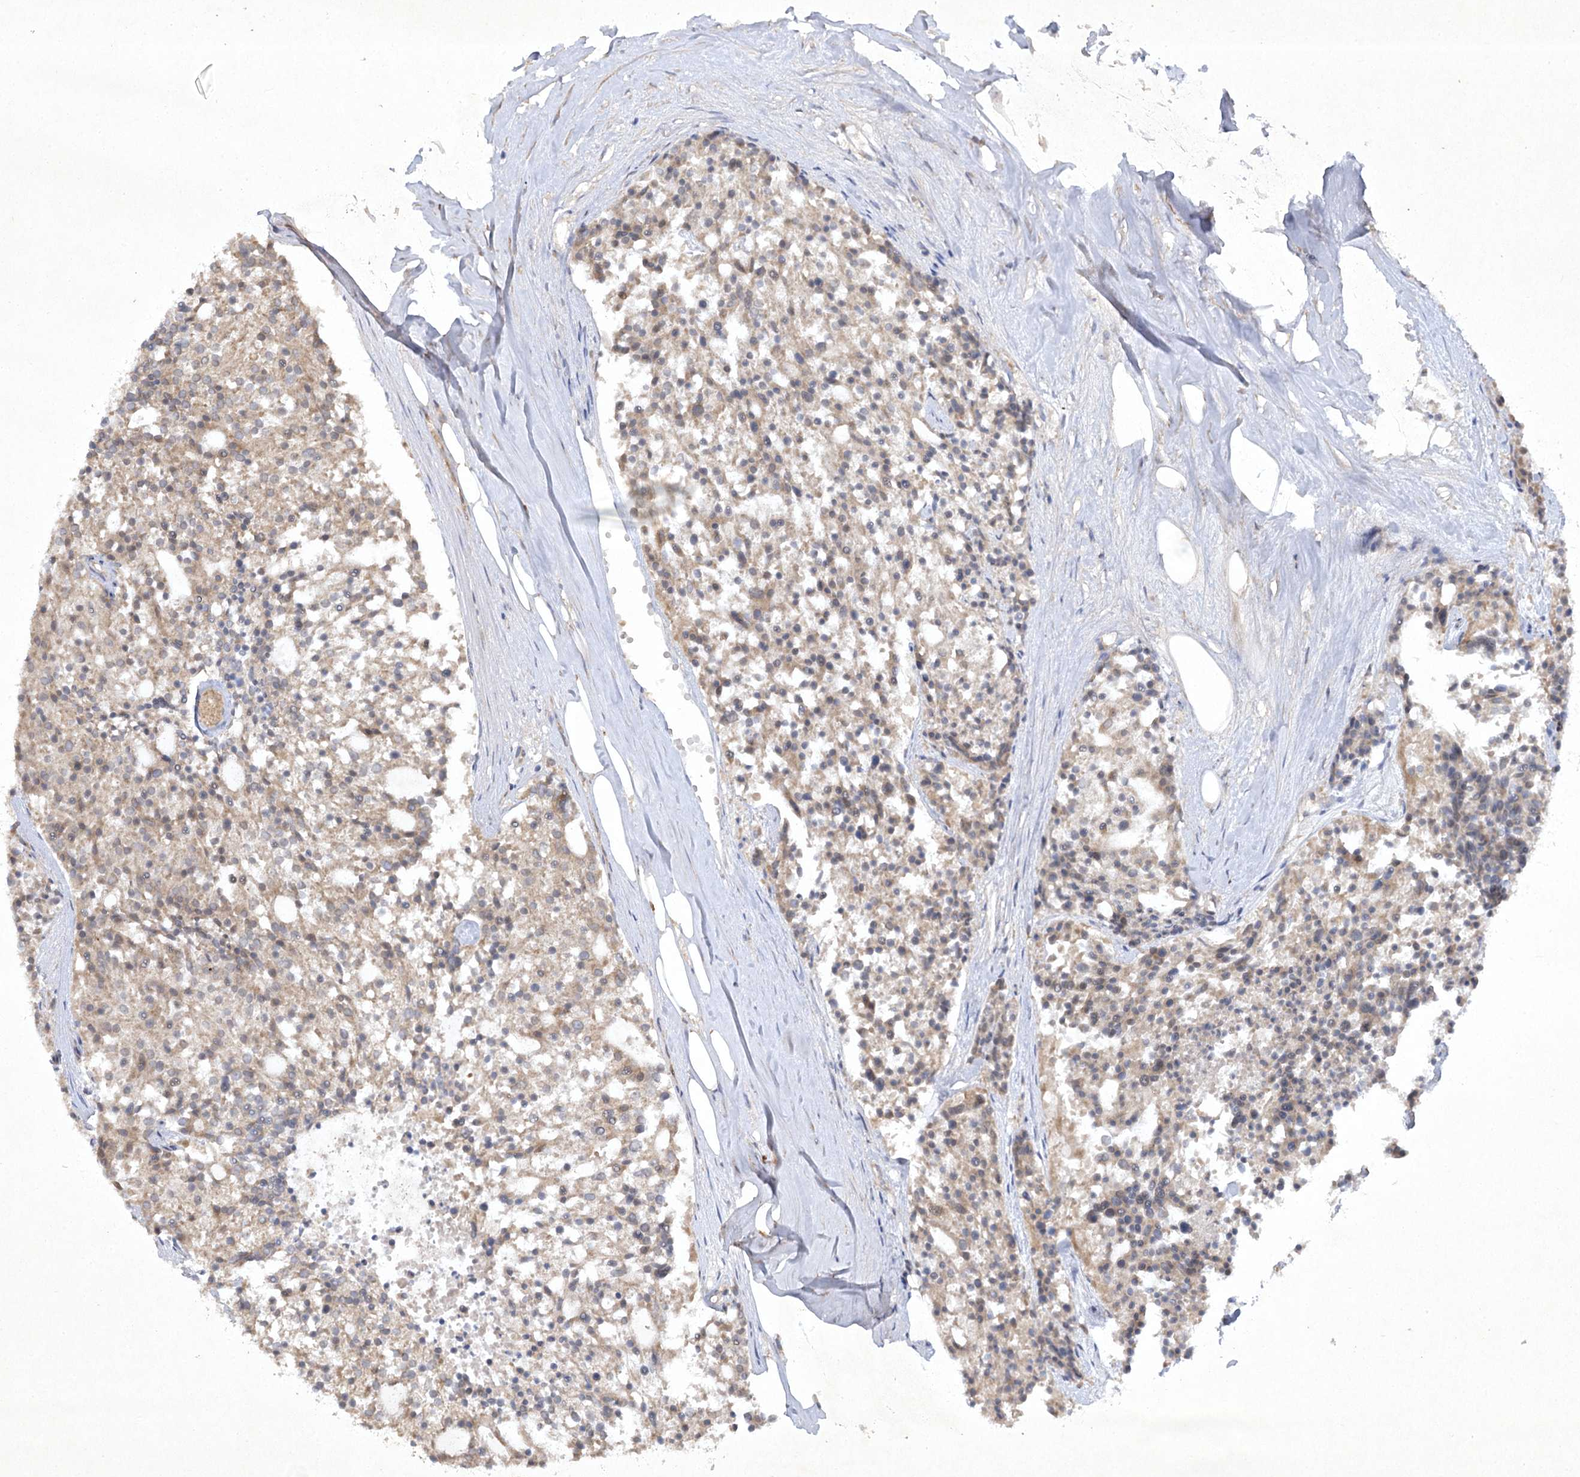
{"staining": {"intensity": "weak", "quantity": ">75%", "location": "cytoplasmic/membranous"}, "tissue": "carcinoid", "cell_type": "Tumor cells", "image_type": "cancer", "snomed": [{"axis": "morphology", "description": "Carcinoid, malignant, NOS"}, {"axis": "topography", "description": "Pancreas"}], "caption": "This image displays immunohistochemistry (IHC) staining of malignant carcinoid, with low weak cytoplasmic/membranous staining in about >75% of tumor cells.", "gene": "TRAF3IP1", "patient": {"sex": "female", "age": 54}}